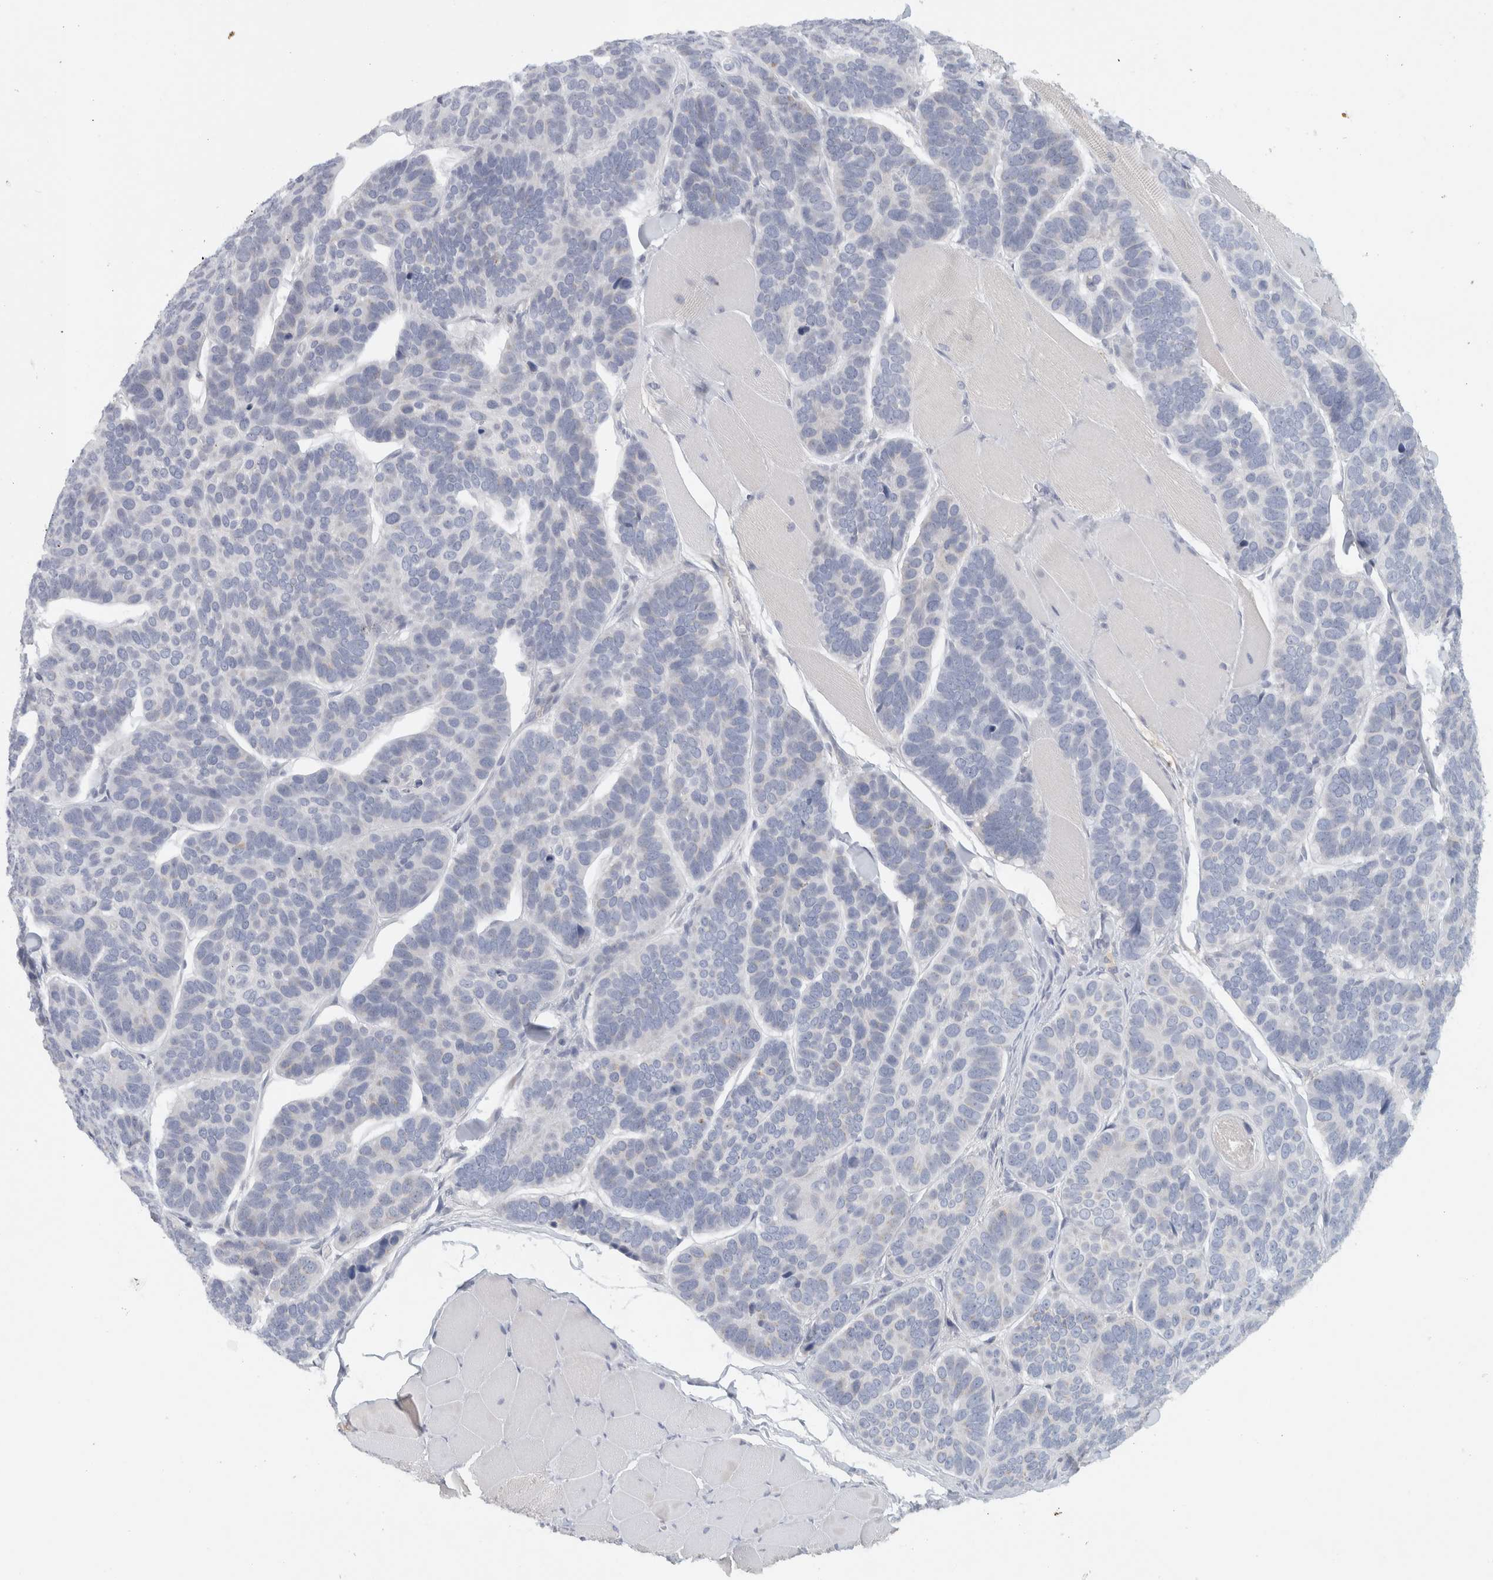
{"staining": {"intensity": "negative", "quantity": "none", "location": "none"}, "tissue": "skin cancer", "cell_type": "Tumor cells", "image_type": "cancer", "snomed": [{"axis": "morphology", "description": "Basal cell carcinoma"}, {"axis": "topography", "description": "Skin"}], "caption": "A high-resolution micrograph shows IHC staining of skin cancer, which demonstrates no significant staining in tumor cells.", "gene": "STK31", "patient": {"sex": "male", "age": 62}}